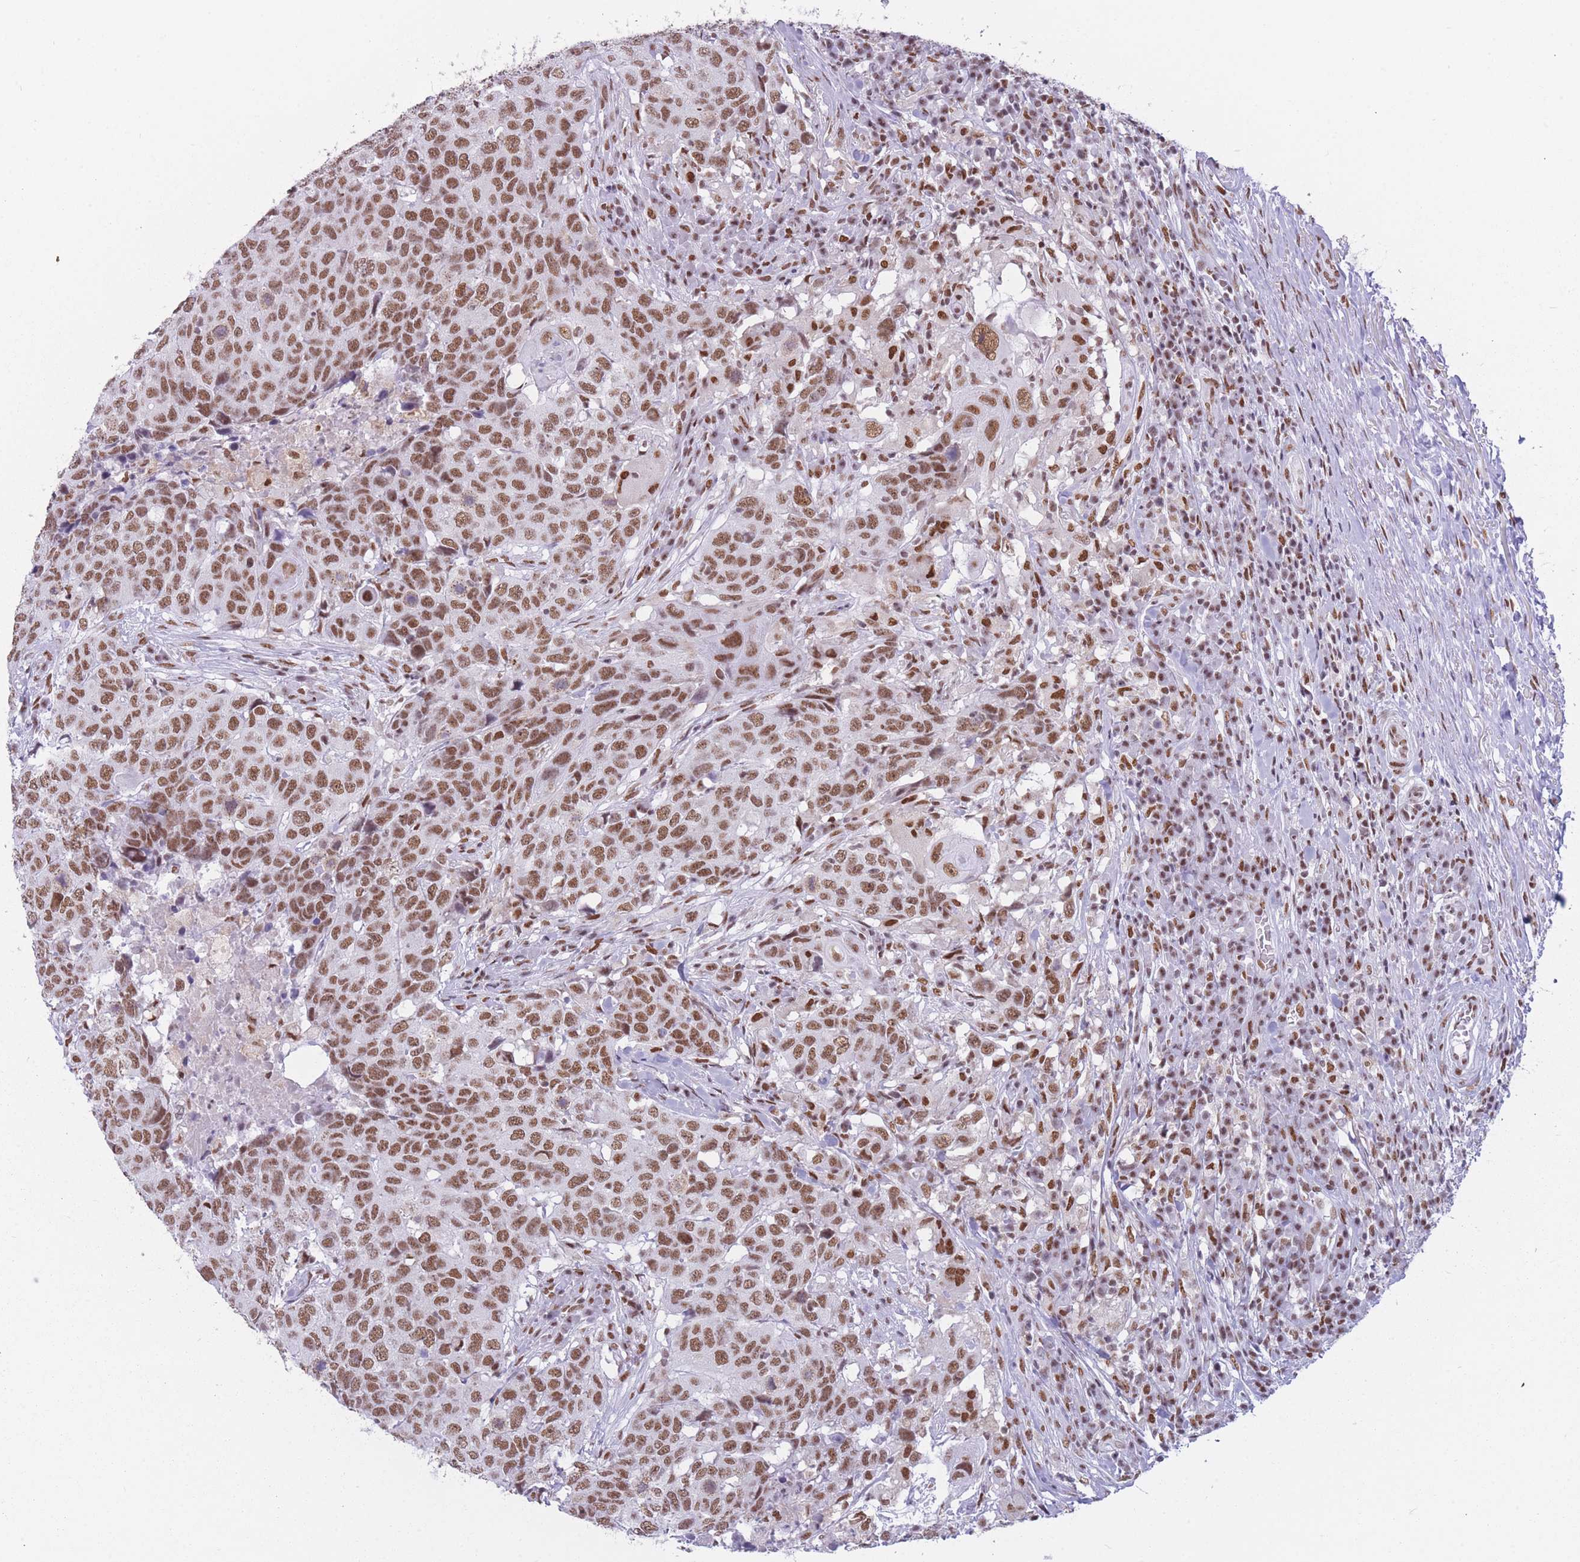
{"staining": {"intensity": "moderate", "quantity": ">75%", "location": "nuclear"}, "tissue": "head and neck cancer", "cell_type": "Tumor cells", "image_type": "cancer", "snomed": [{"axis": "morphology", "description": "Normal tissue, NOS"}, {"axis": "morphology", "description": "Squamous cell carcinoma, NOS"}, {"axis": "topography", "description": "Skeletal muscle"}, {"axis": "topography", "description": "Vascular tissue"}, {"axis": "topography", "description": "Peripheral nerve tissue"}, {"axis": "topography", "description": "Head-Neck"}], "caption": "Moderate nuclear staining for a protein is identified in about >75% of tumor cells of head and neck cancer using immunohistochemistry (IHC).", "gene": "HNRNPUL1", "patient": {"sex": "male", "age": 66}}